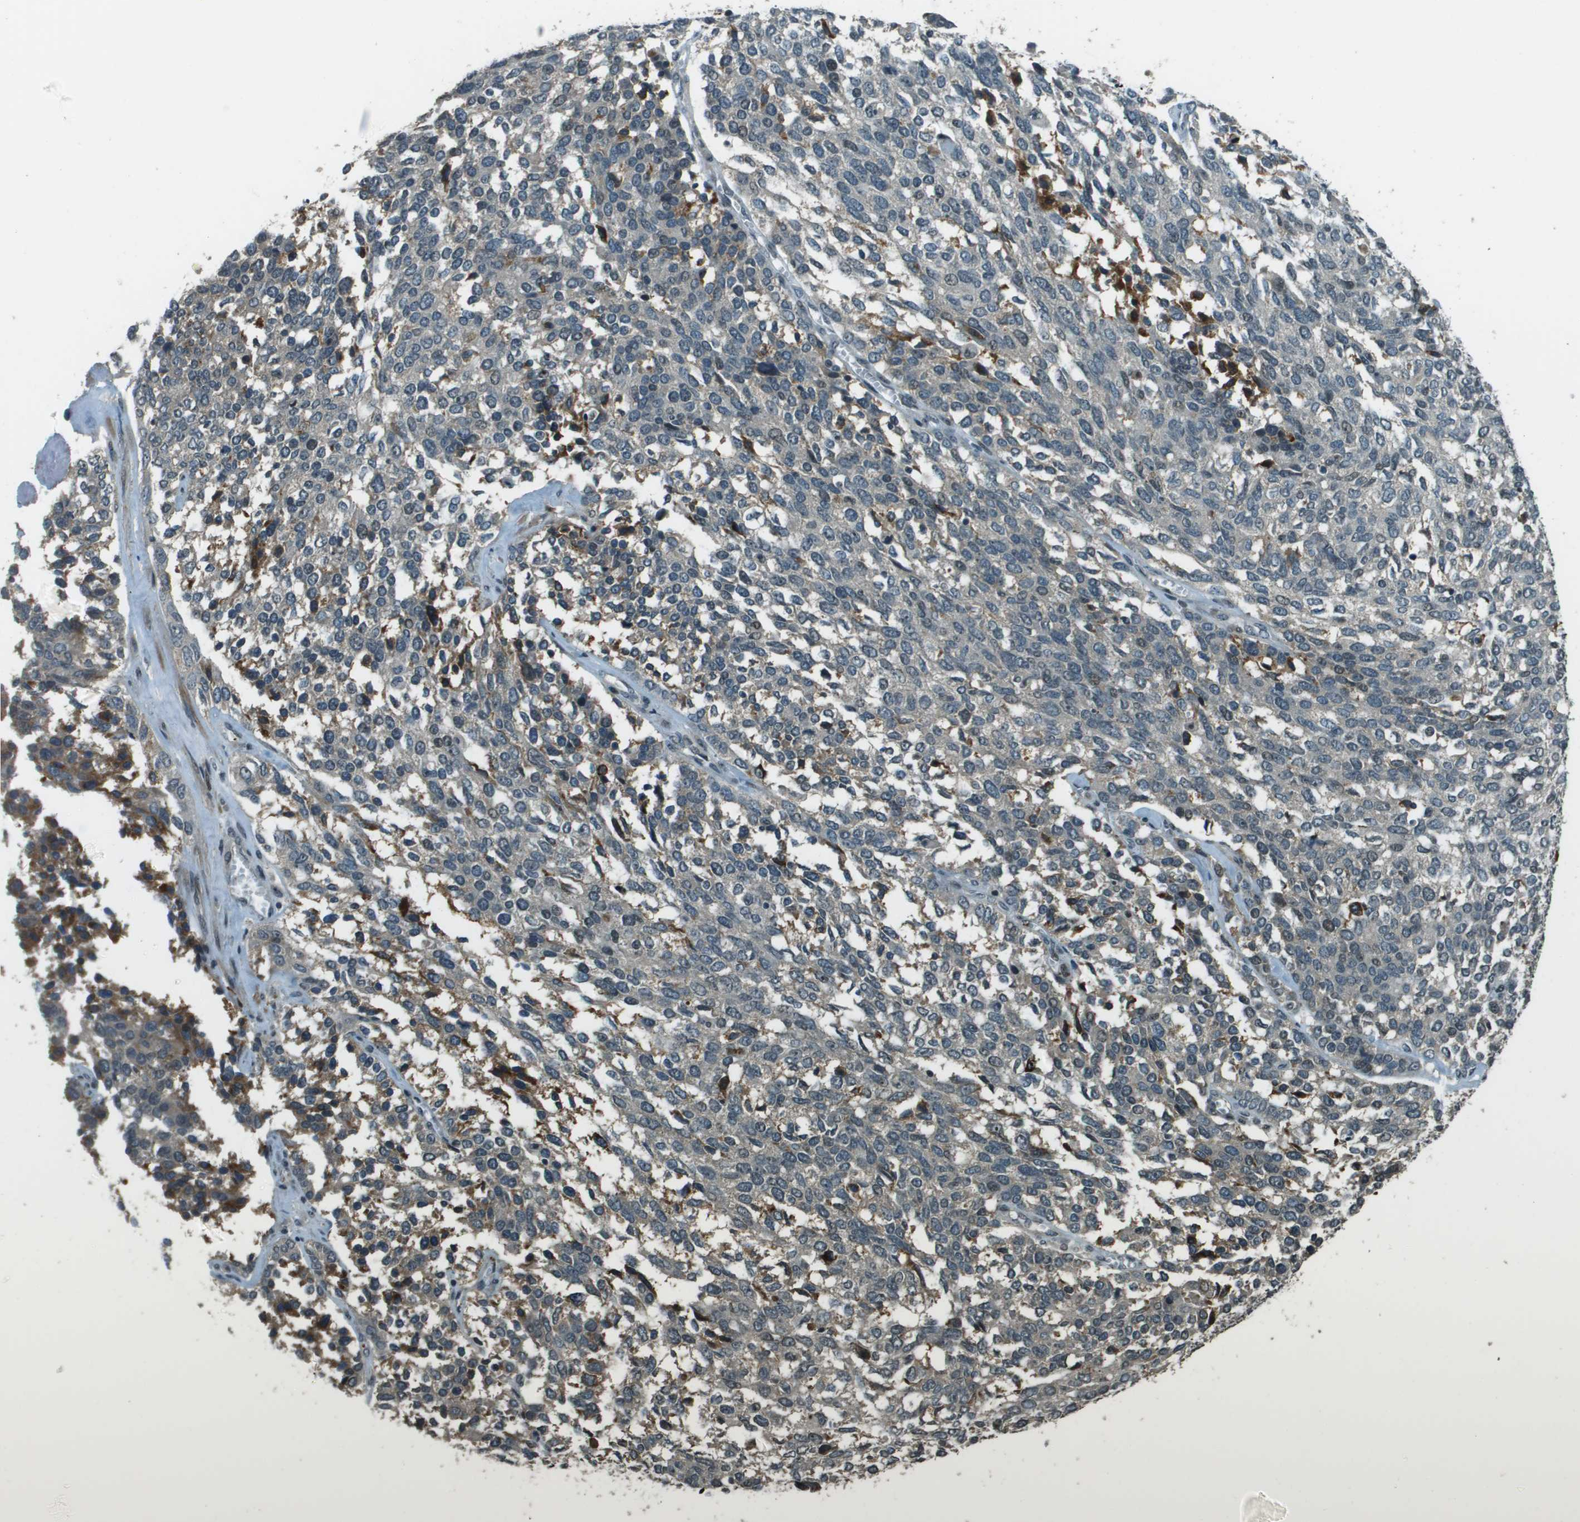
{"staining": {"intensity": "moderate", "quantity": "<25%", "location": "cytoplasmic/membranous"}, "tissue": "ovarian cancer", "cell_type": "Tumor cells", "image_type": "cancer", "snomed": [{"axis": "morphology", "description": "Cystadenocarcinoma, serous, NOS"}, {"axis": "topography", "description": "Ovary"}], "caption": "Ovarian serous cystadenocarcinoma stained with DAB immunohistochemistry displays low levels of moderate cytoplasmic/membranous expression in about <25% of tumor cells.", "gene": "SDC3", "patient": {"sex": "female", "age": 44}}